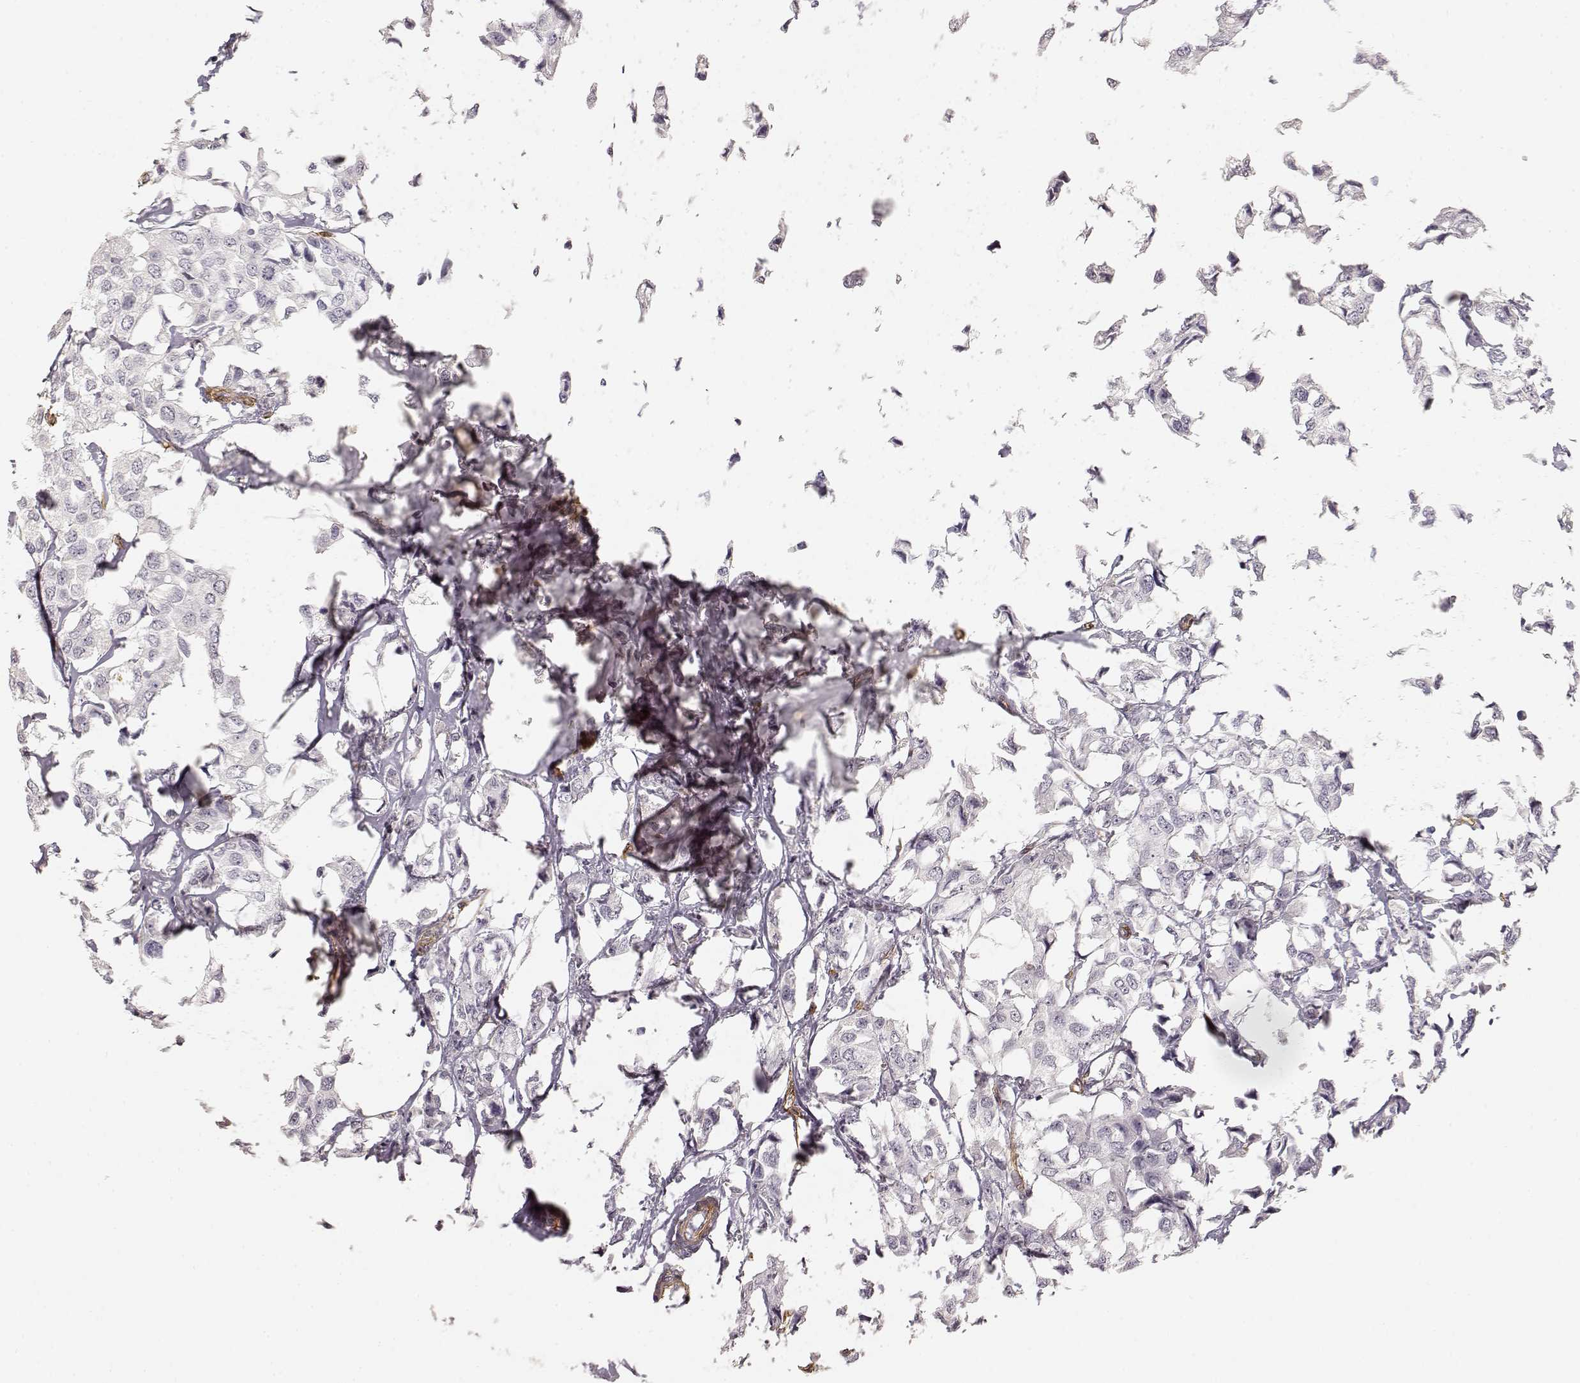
{"staining": {"intensity": "negative", "quantity": "none", "location": "none"}, "tissue": "breast cancer", "cell_type": "Tumor cells", "image_type": "cancer", "snomed": [{"axis": "morphology", "description": "Duct carcinoma"}, {"axis": "topography", "description": "Breast"}], "caption": "Tumor cells are negative for brown protein staining in breast cancer (invasive ductal carcinoma).", "gene": "LAMA4", "patient": {"sex": "female", "age": 80}}